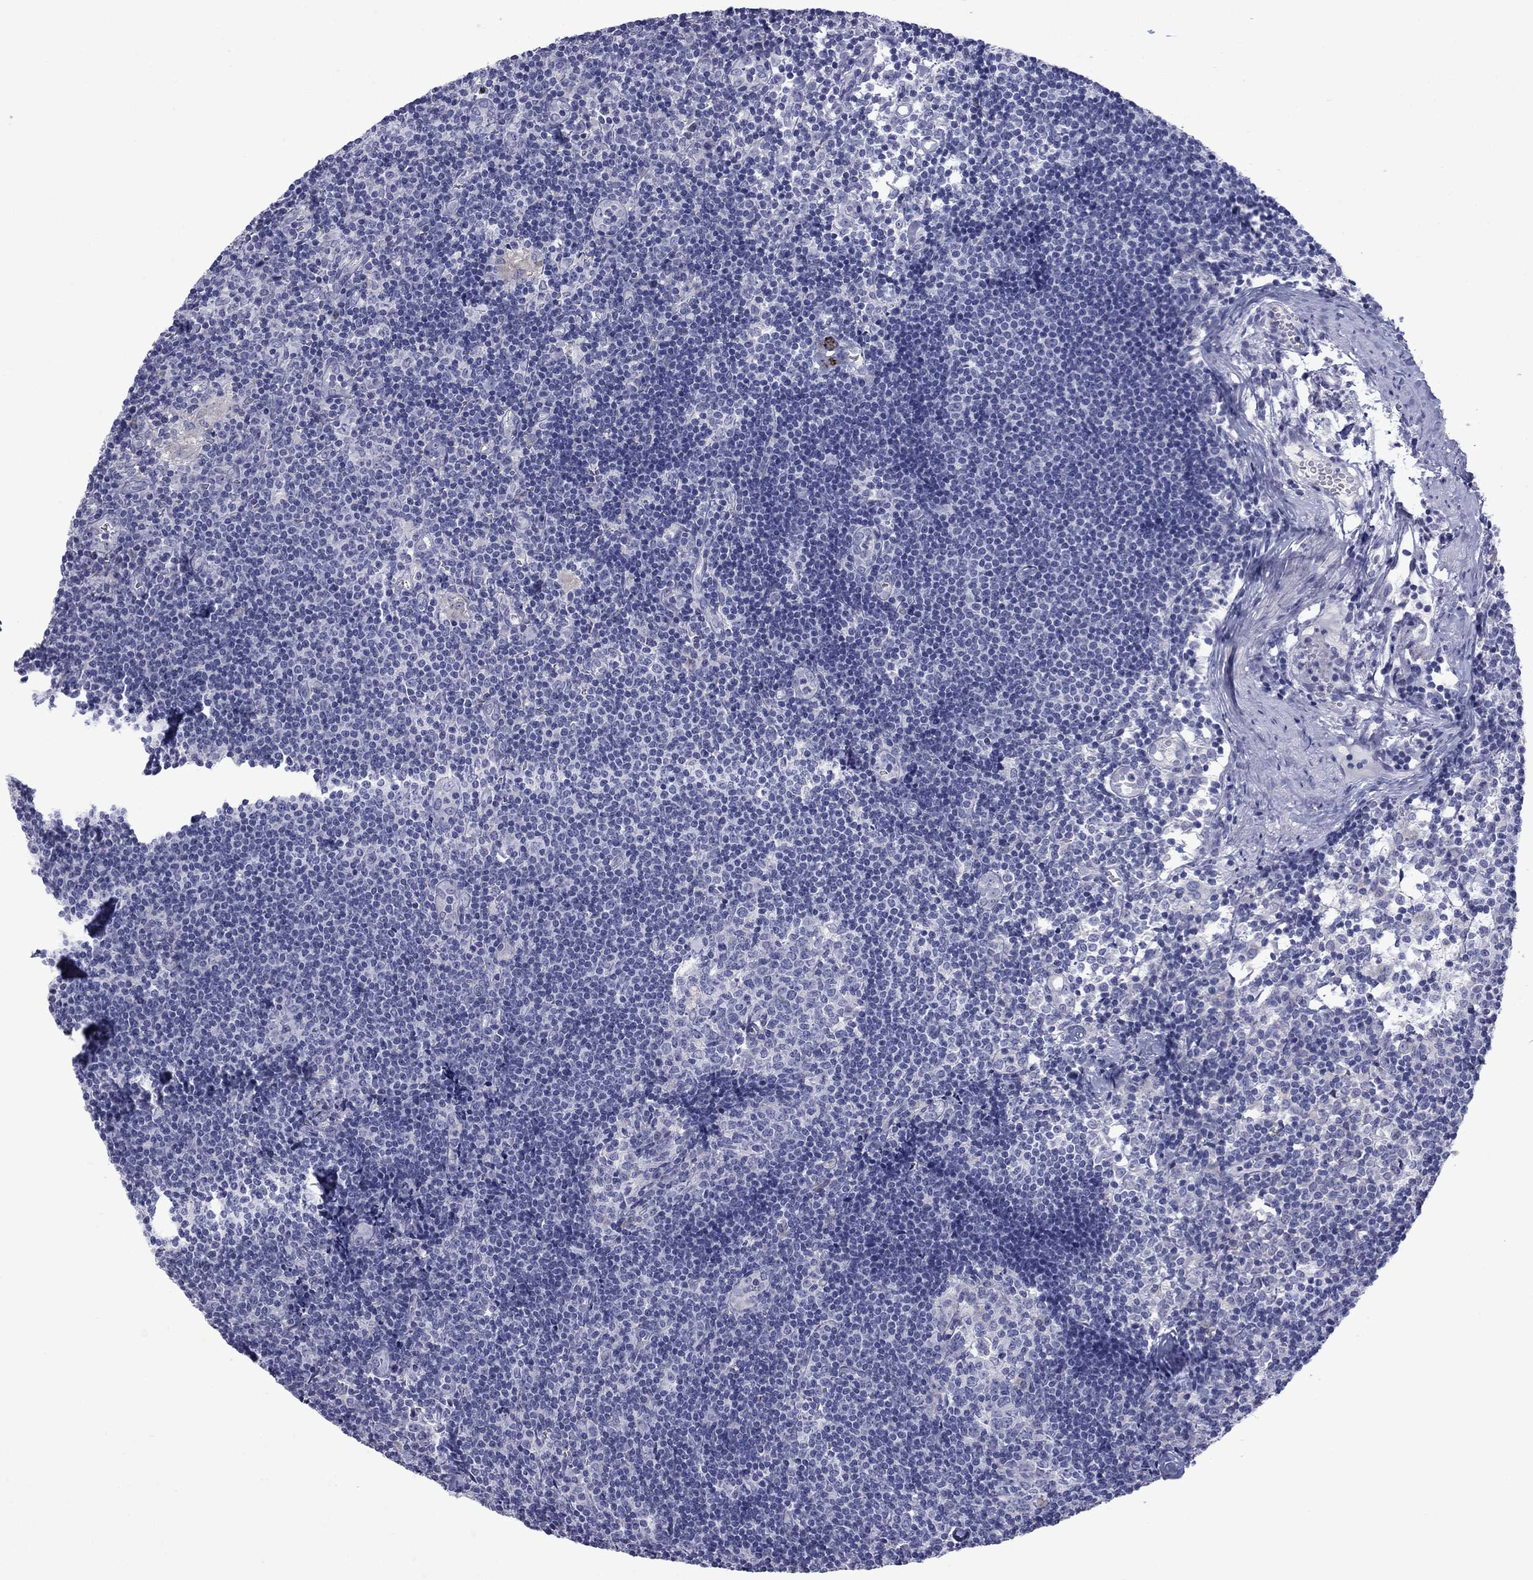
{"staining": {"intensity": "negative", "quantity": "none", "location": "none"}, "tissue": "lymph node", "cell_type": "Germinal center cells", "image_type": "normal", "snomed": [{"axis": "morphology", "description": "Normal tissue, NOS"}, {"axis": "topography", "description": "Lymph node"}], "caption": "The image displays no significant positivity in germinal center cells of lymph node. (Immunohistochemistry, brightfield microscopy, high magnification).", "gene": "TMPRSS11A", "patient": {"sex": "female", "age": 52}}